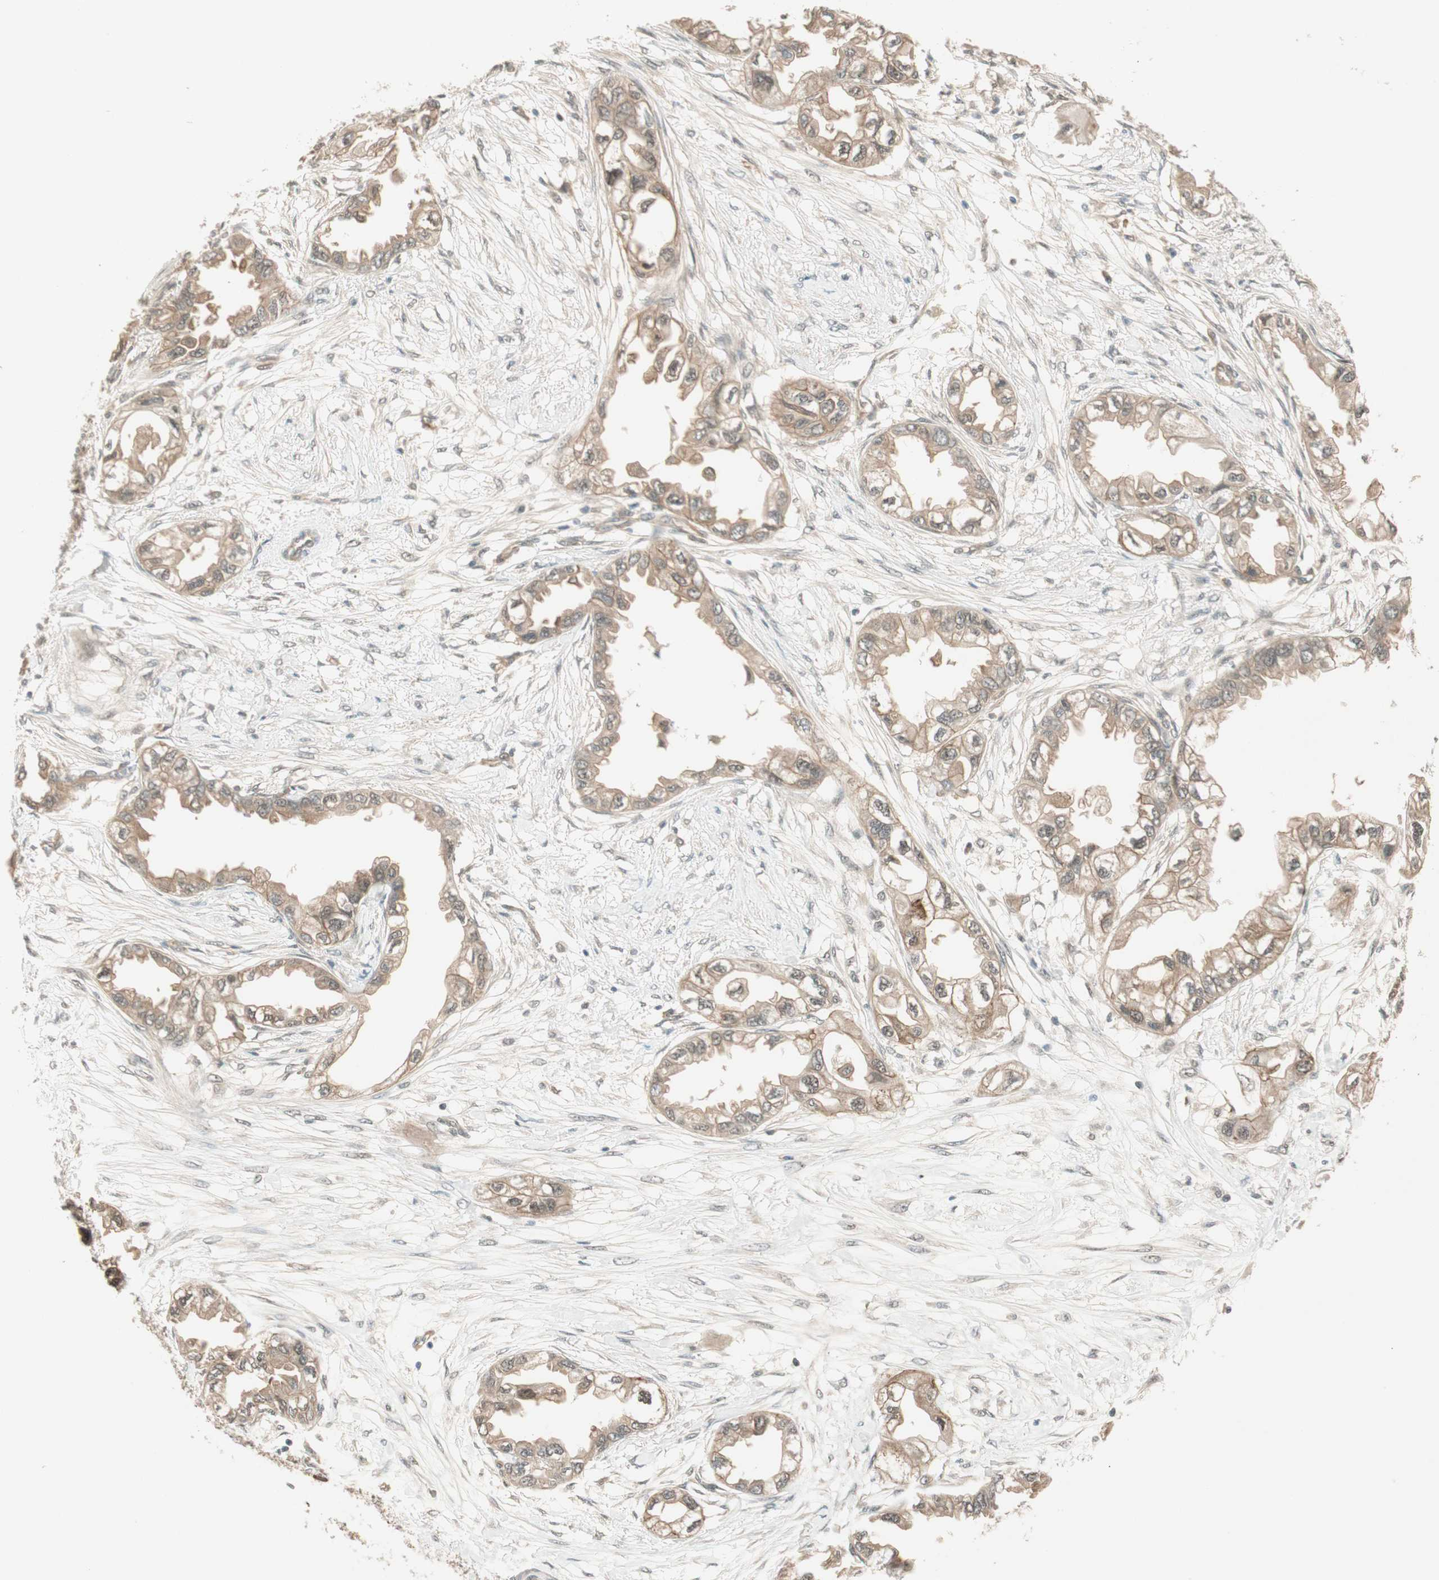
{"staining": {"intensity": "moderate", "quantity": ">75%", "location": "cytoplasmic/membranous,nuclear"}, "tissue": "endometrial cancer", "cell_type": "Tumor cells", "image_type": "cancer", "snomed": [{"axis": "morphology", "description": "Adenocarcinoma, NOS"}, {"axis": "topography", "description": "Endometrium"}], "caption": "DAB (3,3'-diaminobenzidine) immunohistochemical staining of endometrial cancer (adenocarcinoma) exhibits moderate cytoplasmic/membranous and nuclear protein staining in approximately >75% of tumor cells.", "gene": "PSMD8", "patient": {"sex": "female", "age": 67}}